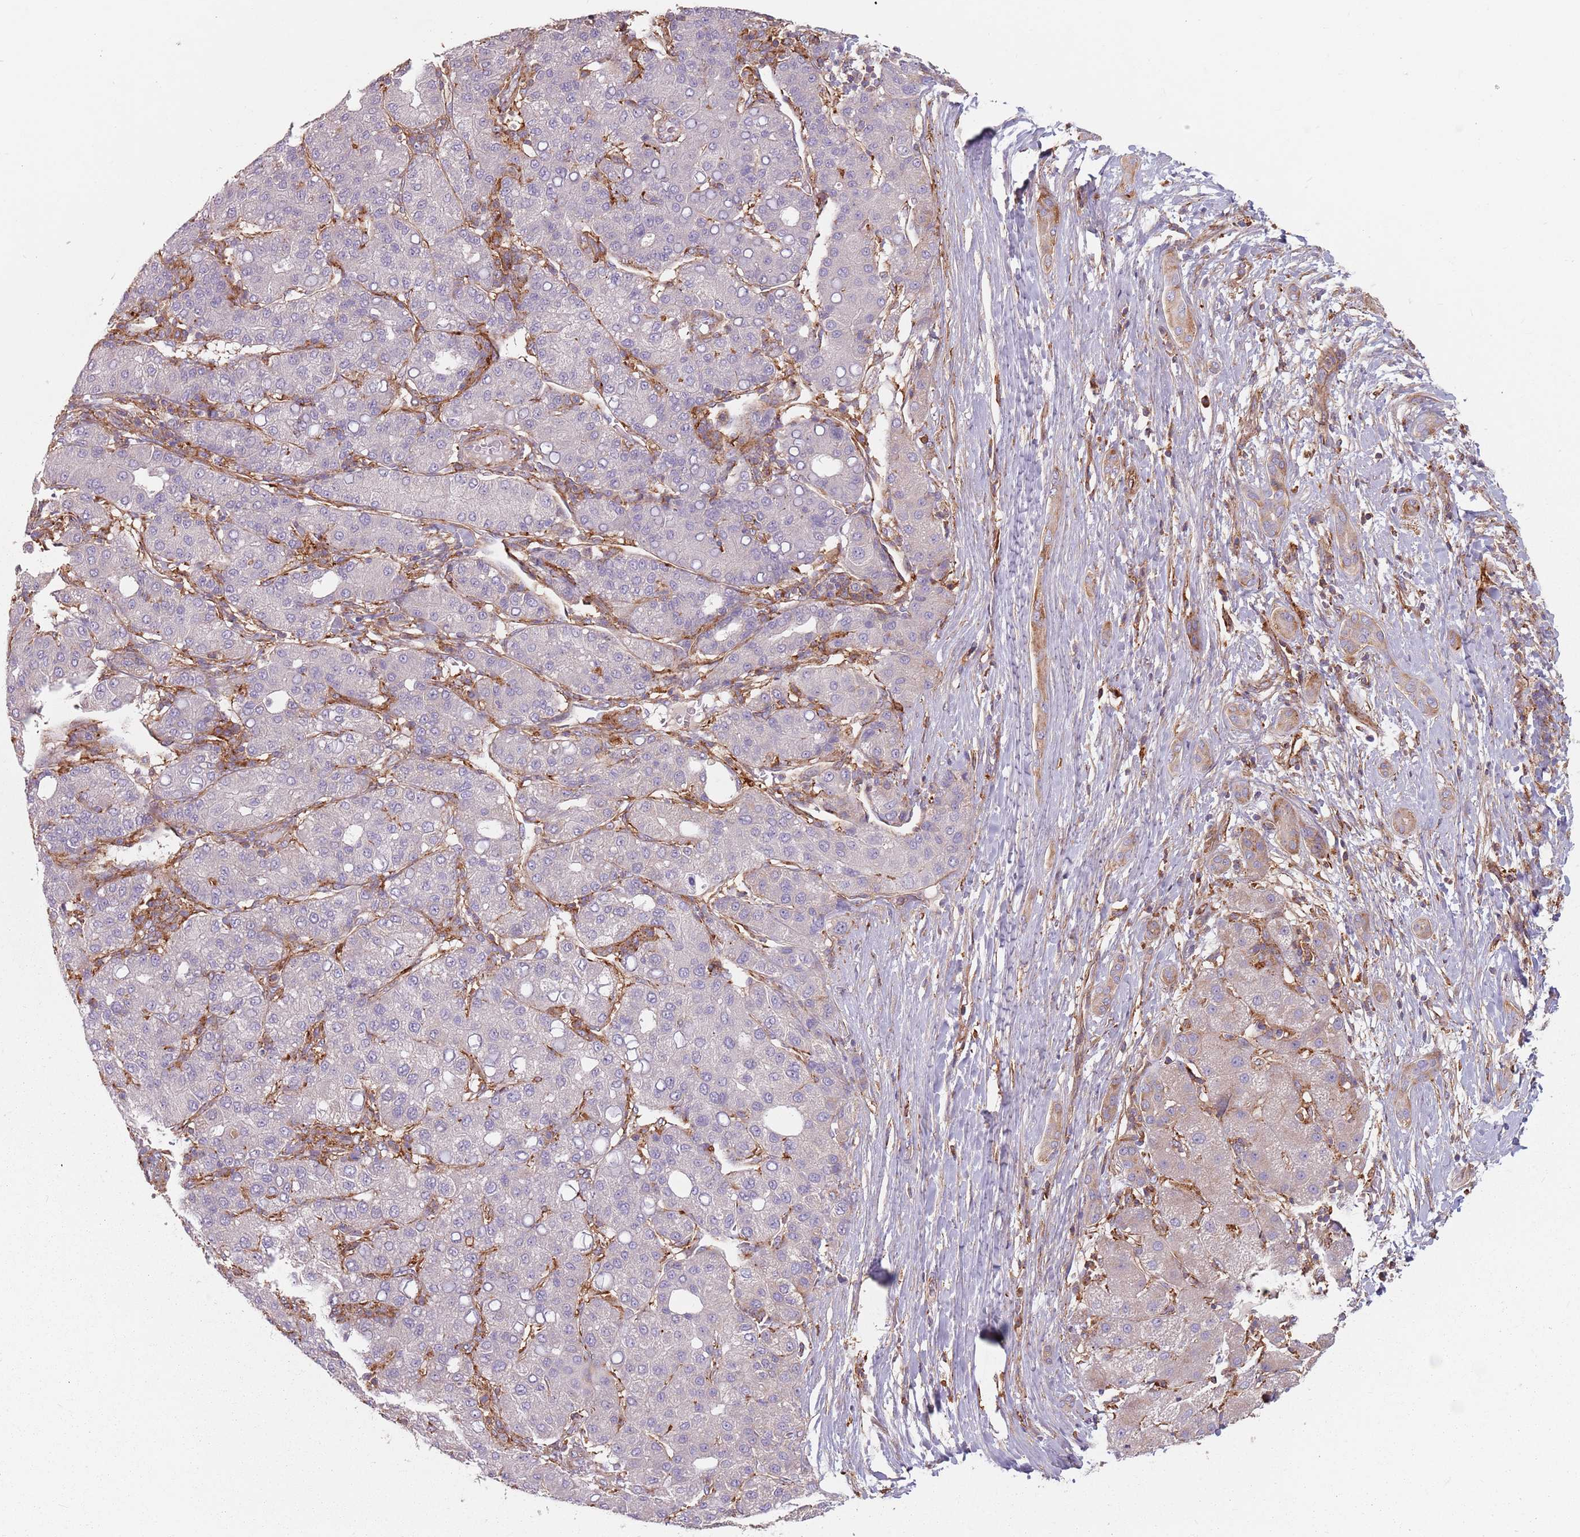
{"staining": {"intensity": "negative", "quantity": "none", "location": "none"}, "tissue": "liver cancer", "cell_type": "Tumor cells", "image_type": "cancer", "snomed": [{"axis": "morphology", "description": "Carcinoma, Hepatocellular, NOS"}, {"axis": "topography", "description": "Liver"}], "caption": "Immunohistochemical staining of human hepatocellular carcinoma (liver) shows no significant staining in tumor cells.", "gene": "TPD52L2", "patient": {"sex": "male", "age": 65}}